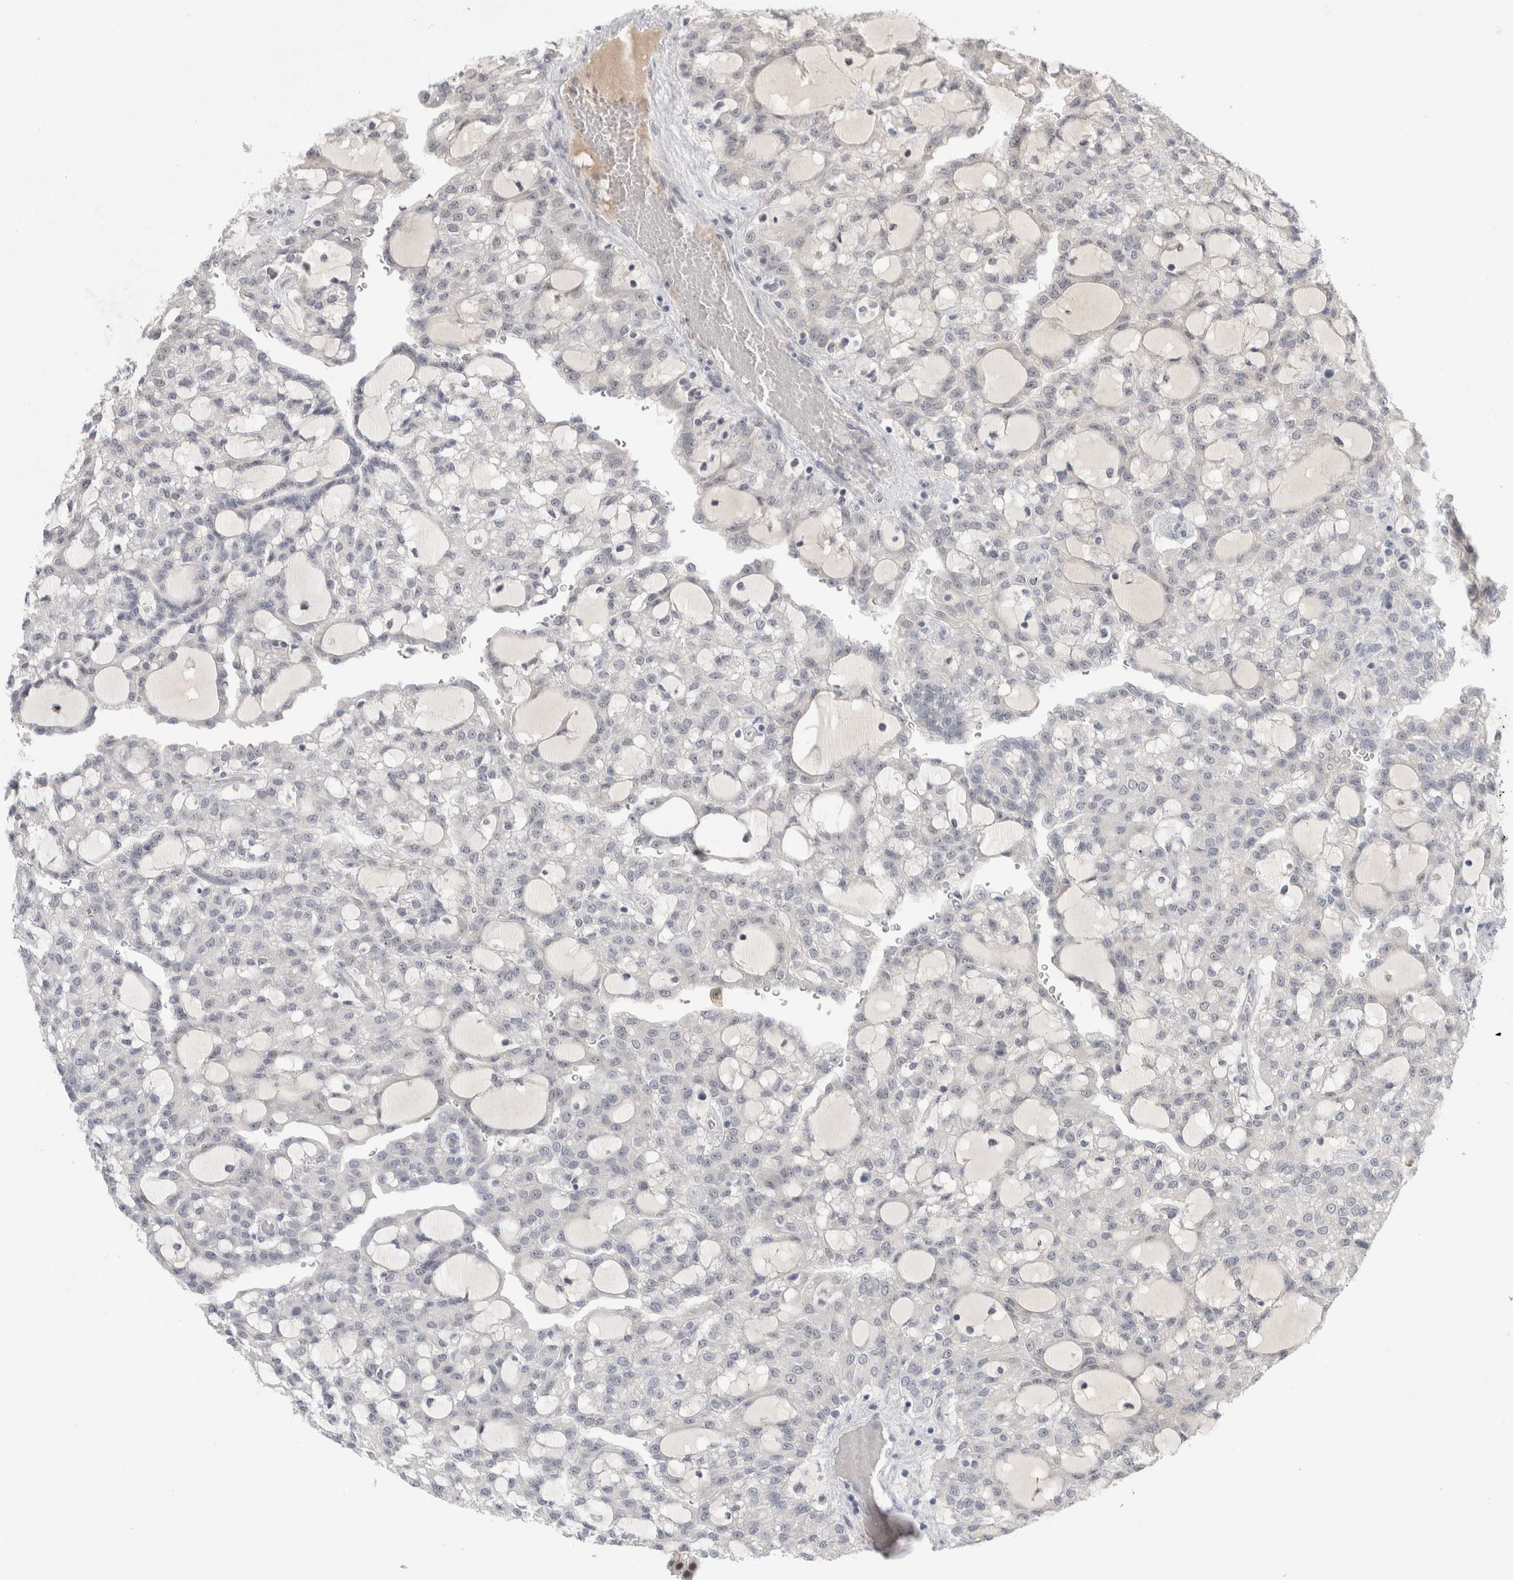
{"staining": {"intensity": "negative", "quantity": "none", "location": "none"}, "tissue": "renal cancer", "cell_type": "Tumor cells", "image_type": "cancer", "snomed": [{"axis": "morphology", "description": "Adenocarcinoma, NOS"}, {"axis": "topography", "description": "Kidney"}], "caption": "Tumor cells are negative for brown protein staining in renal cancer (adenocarcinoma).", "gene": "ZNF24", "patient": {"sex": "male", "age": 63}}